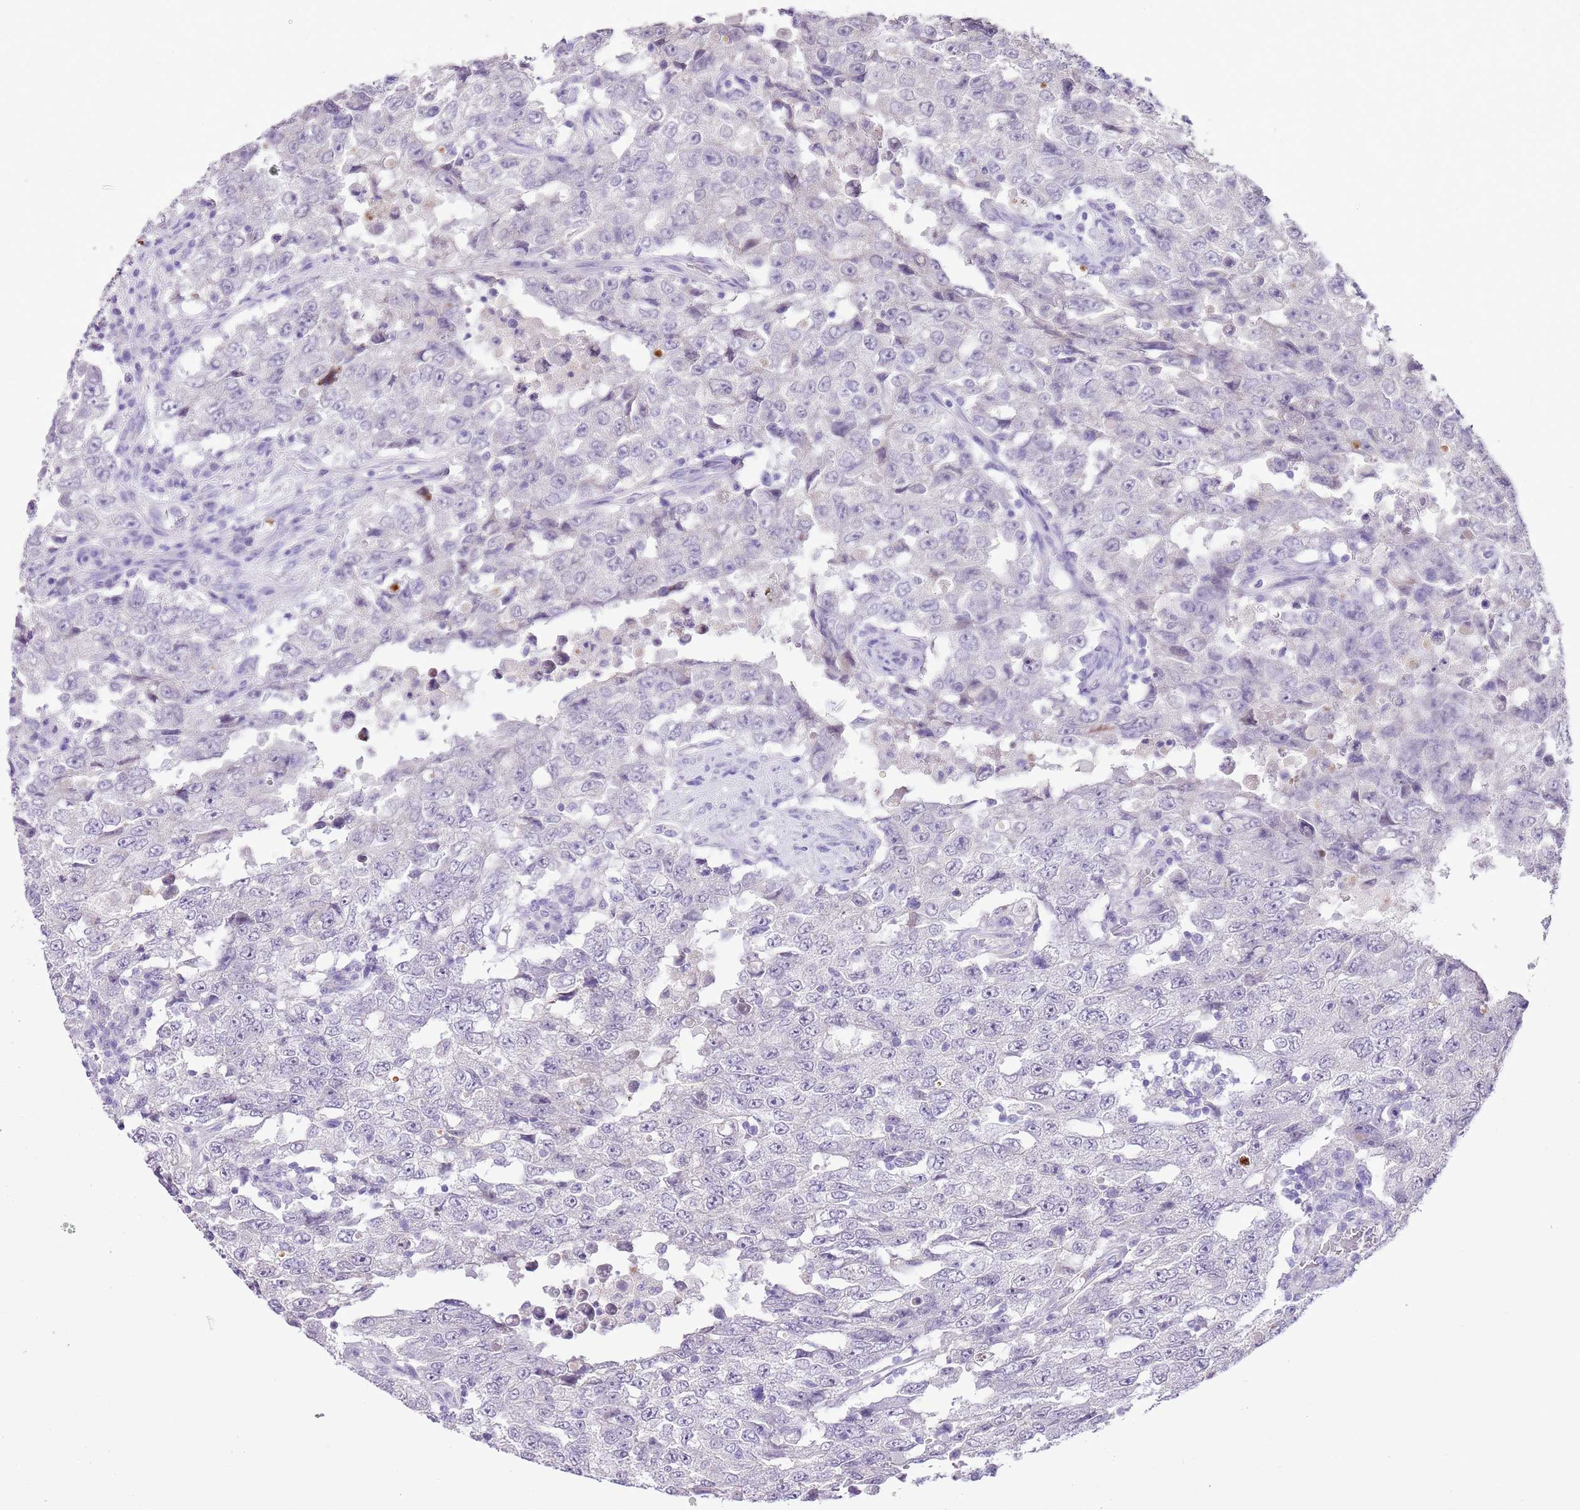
{"staining": {"intensity": "negative", "quantity": "none", "location": "none"}, "tissue": "testis cancer", "cell_type": "Tumor cells", "image_type": "cancer", "snomed": [{"axis": "morphology", "description": "Carcinoma, Embryonal, NOS"}, {"axis": "topography", "description": "Testis"}], "caption": "Tumor cells are negative for protein expression in human embryonal carcinoma (testis).", "gene": "XPO7", "patient": {"sex": "male", "age": 26}}